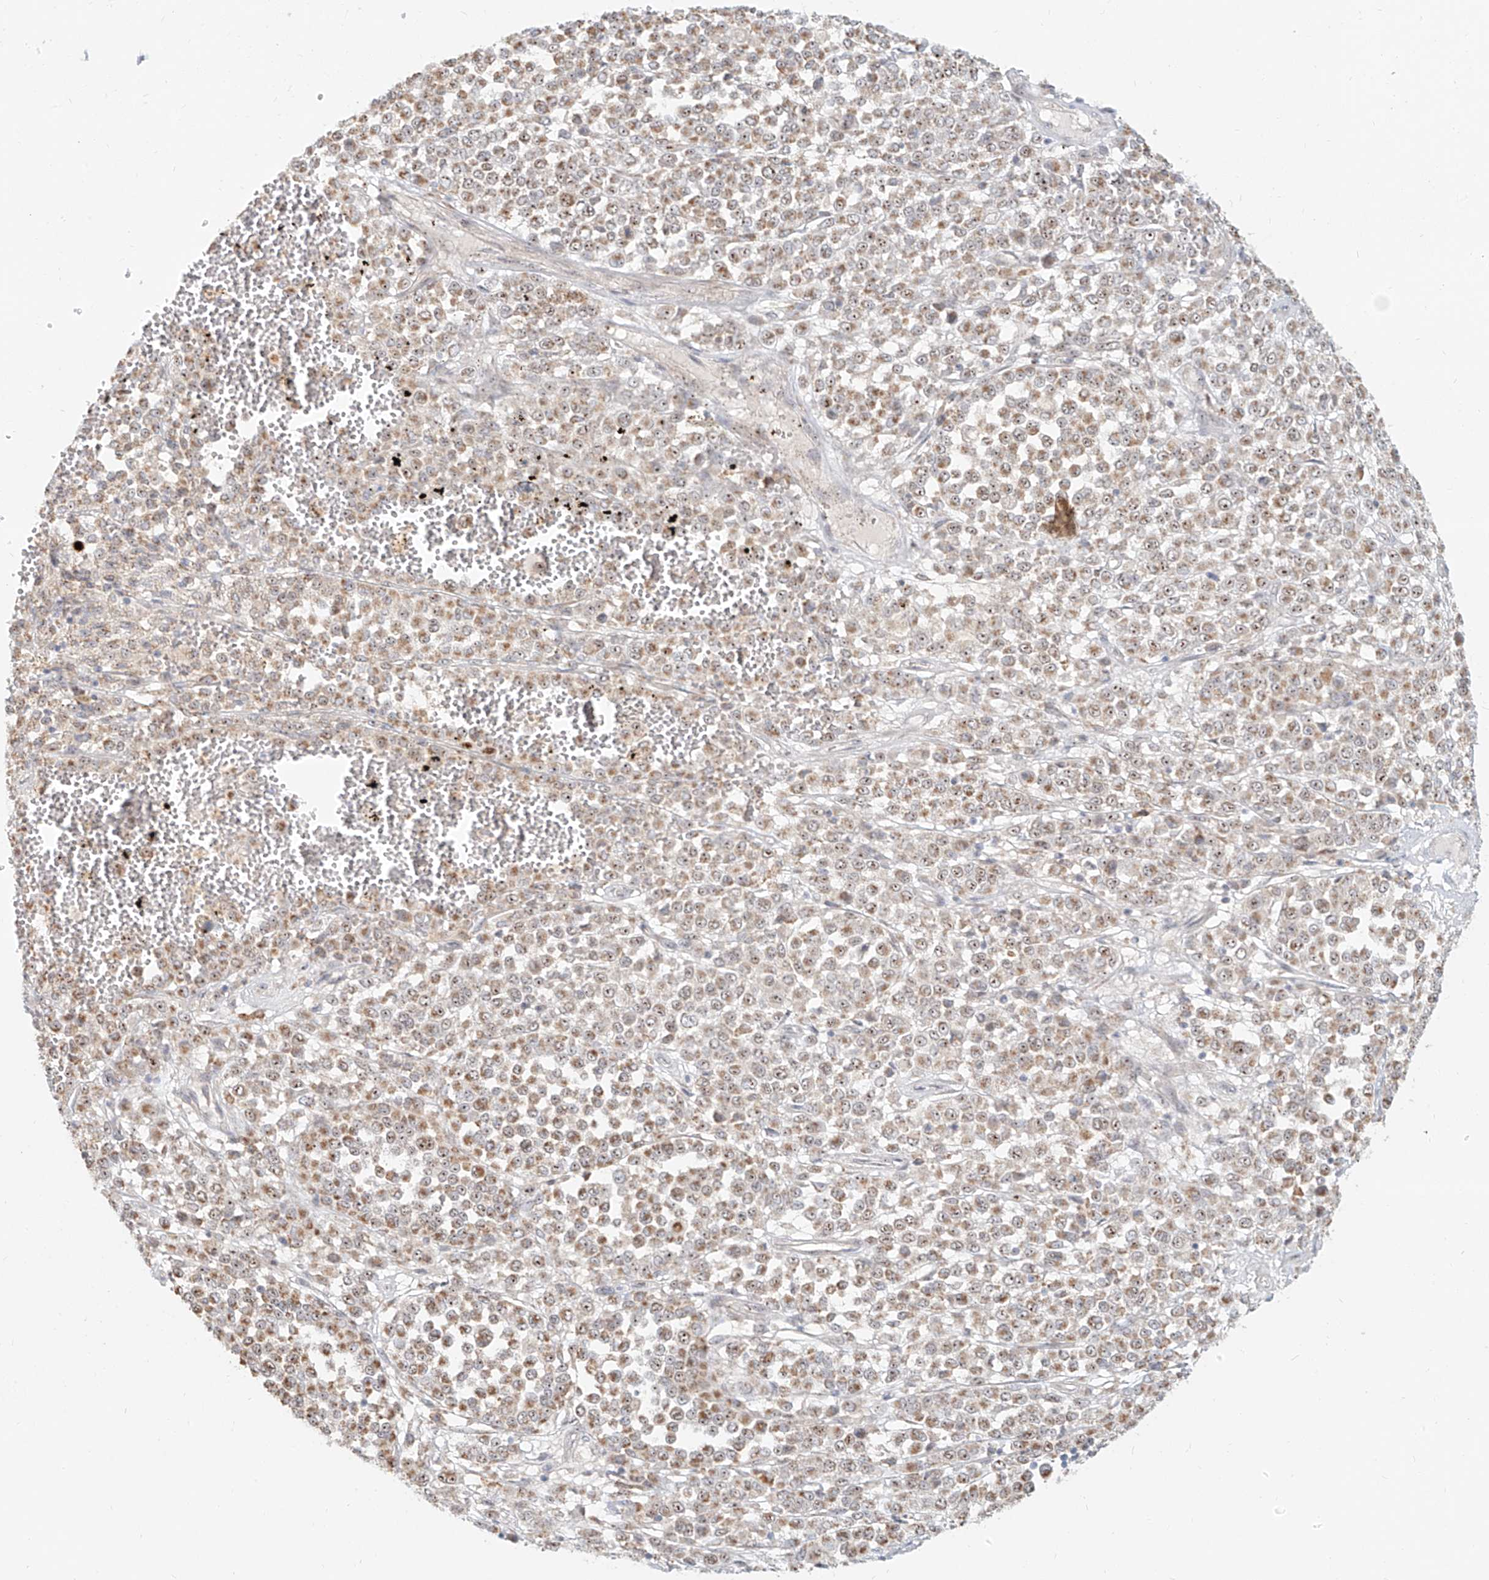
{"staining": {"intensity": "moderate", "quantity": ">75%", "location": "cytoplasmic/membranous,nuclear"}, "tissue": "melanoma", "cell_type": "Tumor cells", "image_type": "cancer", "snomed": [{"axis": "morphology", "description": "Malignant melanoma, Metastatic site"}, {"axis": "topography", "description": "Pancreas"}], "caption": "An immunohistochemistry (IHC) micrograph of neoplastic tissue is shown. Protein staining in brown shows moderate cytoplasmic/membranous and nuclear positivity in malignant melanoma (metastatic site) within tumor cells.", "gene": "BYSL", "patient": {"sex": "female", "age": 30}}